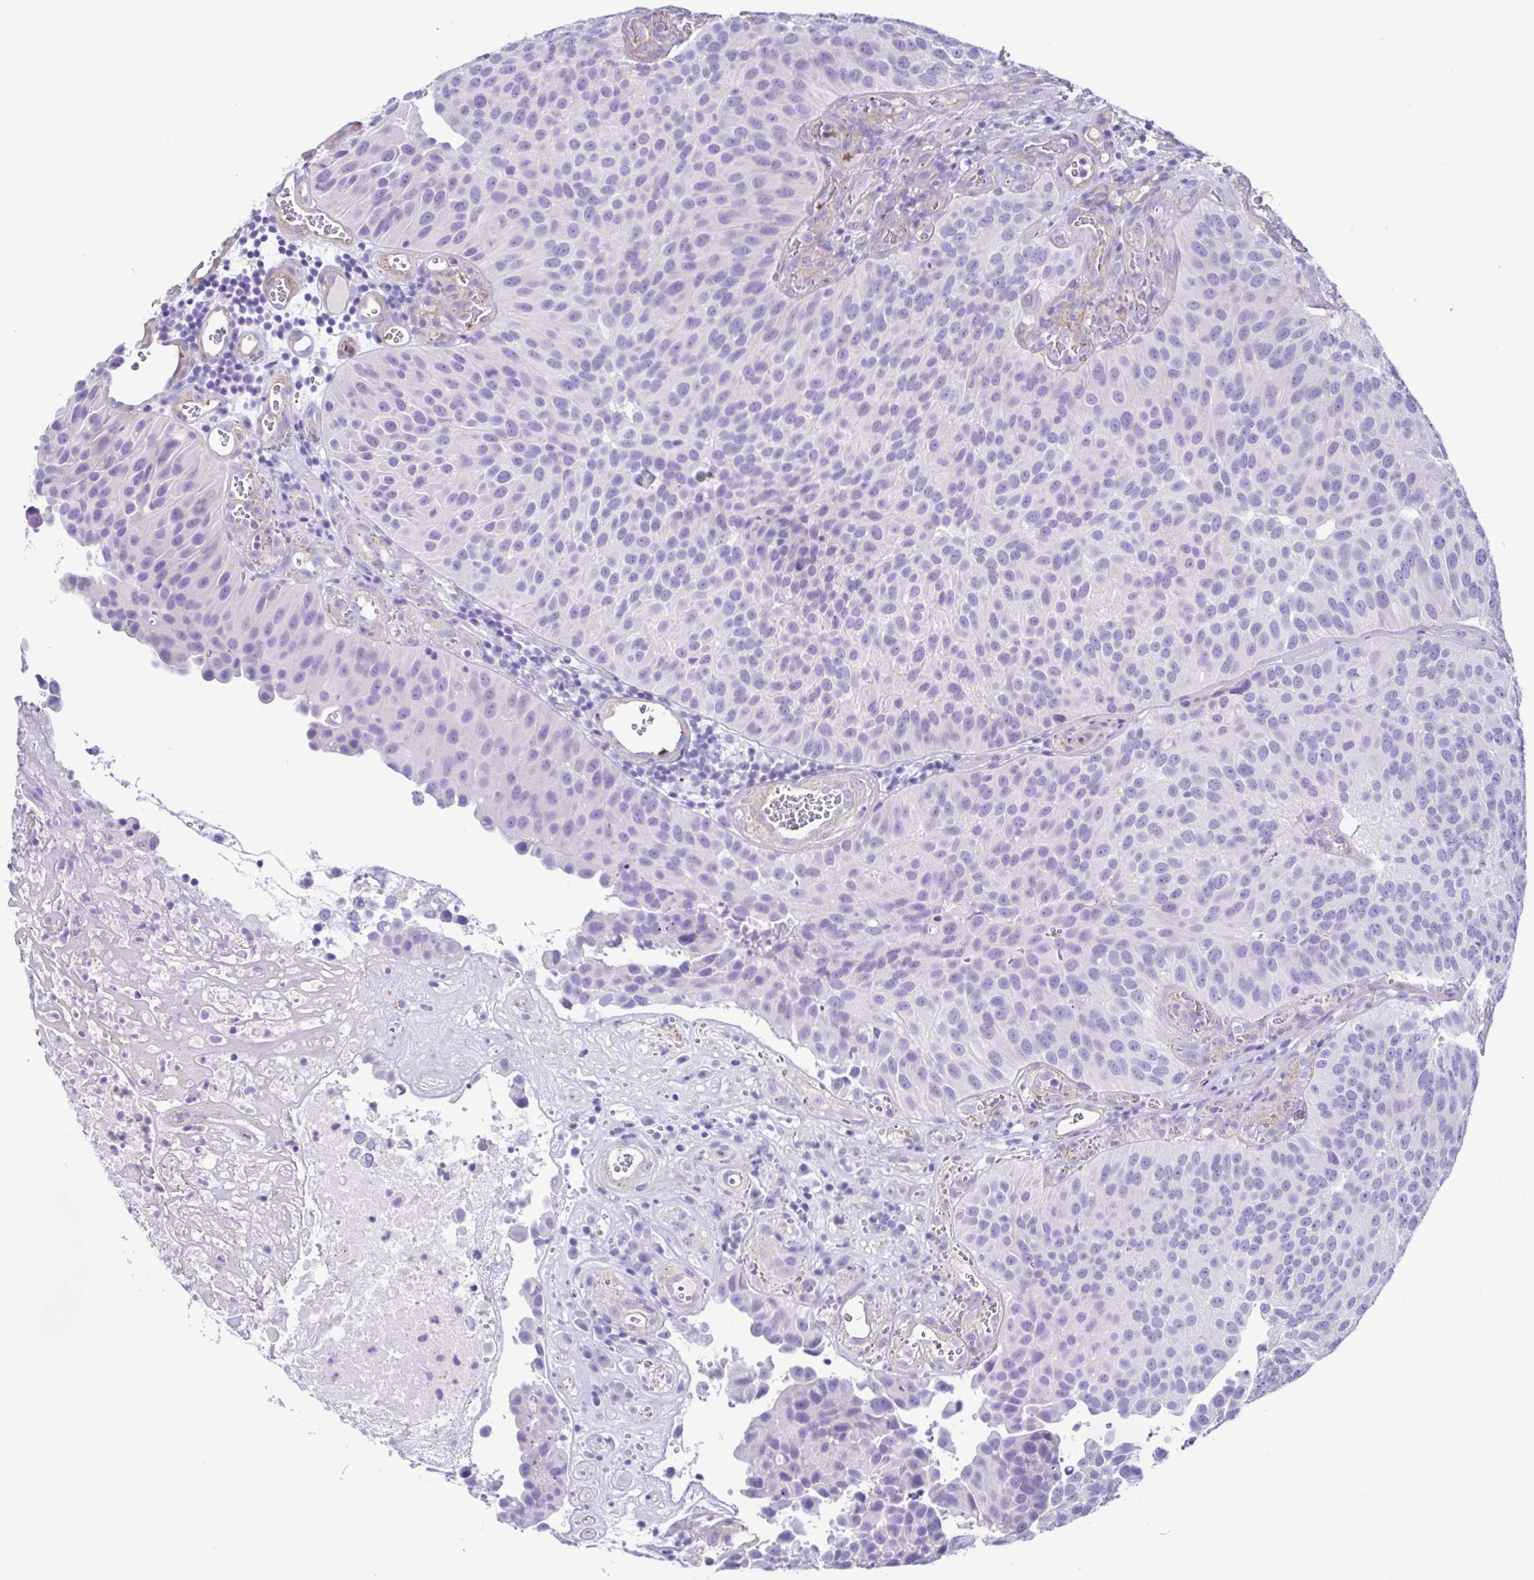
{"staining": {"intensity": "negative", "quantity": "none", "location": "none"}, "tissue": "urothelial cancer", "cell_type": "Tumor cells", "image_type": "cancer", "snomed": [{"axis": "morphology", "description": "Urothelial carcinoma, Low grade"}, {"axis": "topography", "description": "Urinary bladder"}], "caption": "IHC photomicrograph of neoplastic tissue: urothelial cancer stained with DAB (3,3'-diaminobenzidine) exhibits no significant protein positivity in tumor cells.", "gene": "CYP11B1", "patient": {"sex": "male", "age": 76}}